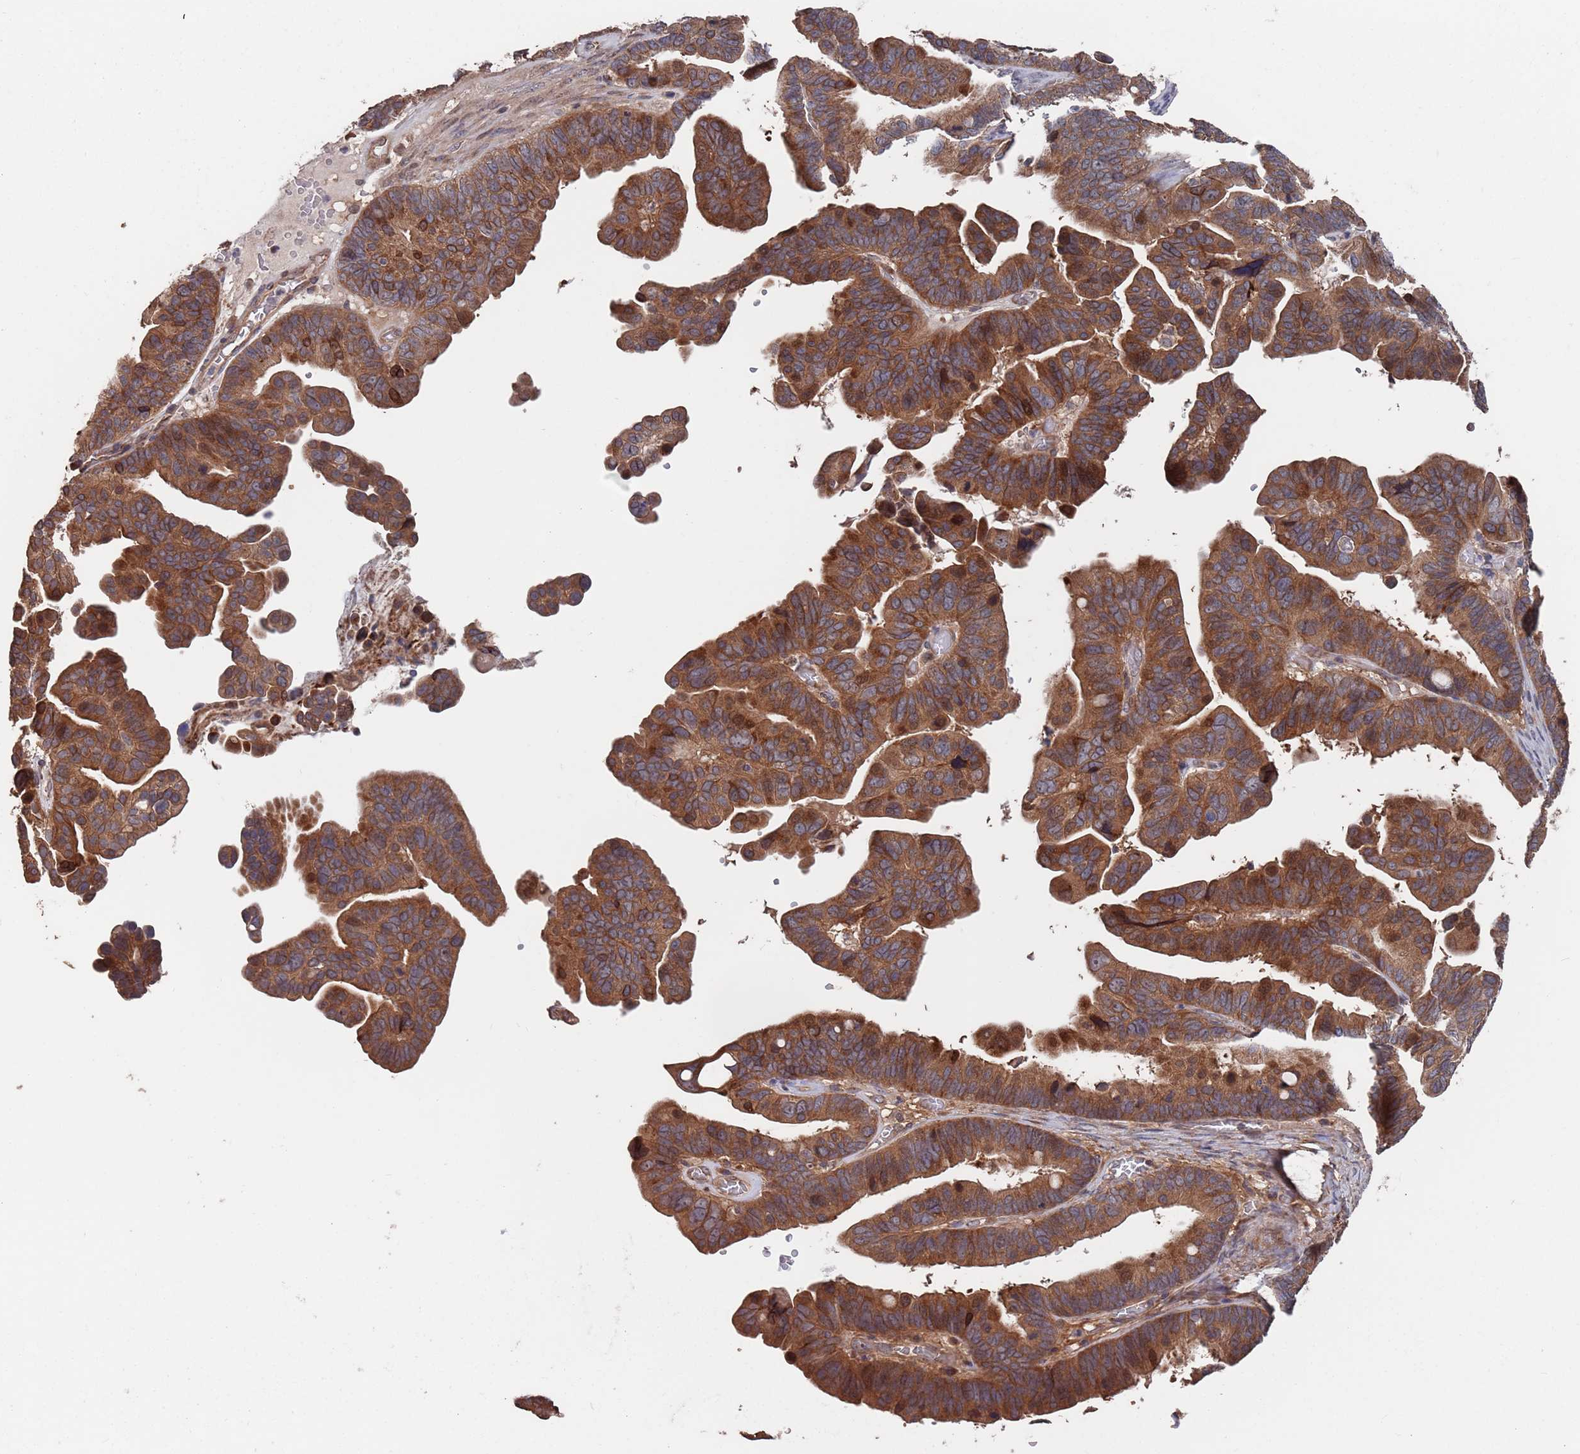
{"staining": {"intensity": "strong", "quantity": ">75%", "location": "cytoplasmic/membranous"}, "tissue": "ovarian cancer", "cell_type": "Tumor cells", "image_type": "cancer", "snomed": [{"axis": "morphology", "description": "Cystadenocarcinoma, serous, NOS"}, {"axis": "topography", "description": "Ovary"}], "caption": "Immunohistochemical staining of human serous cystadenocarcinoma (ovarian) exhibits strong cytoplasmic/membranous protein positivity in about >75% of tumor cells. (DAB (3,3'-diaminobenzidine) = brown stain, brightfield microscopy at high magnification).", "gene": "UNC45A", "patient": {"sex": "female", "age": 56}}